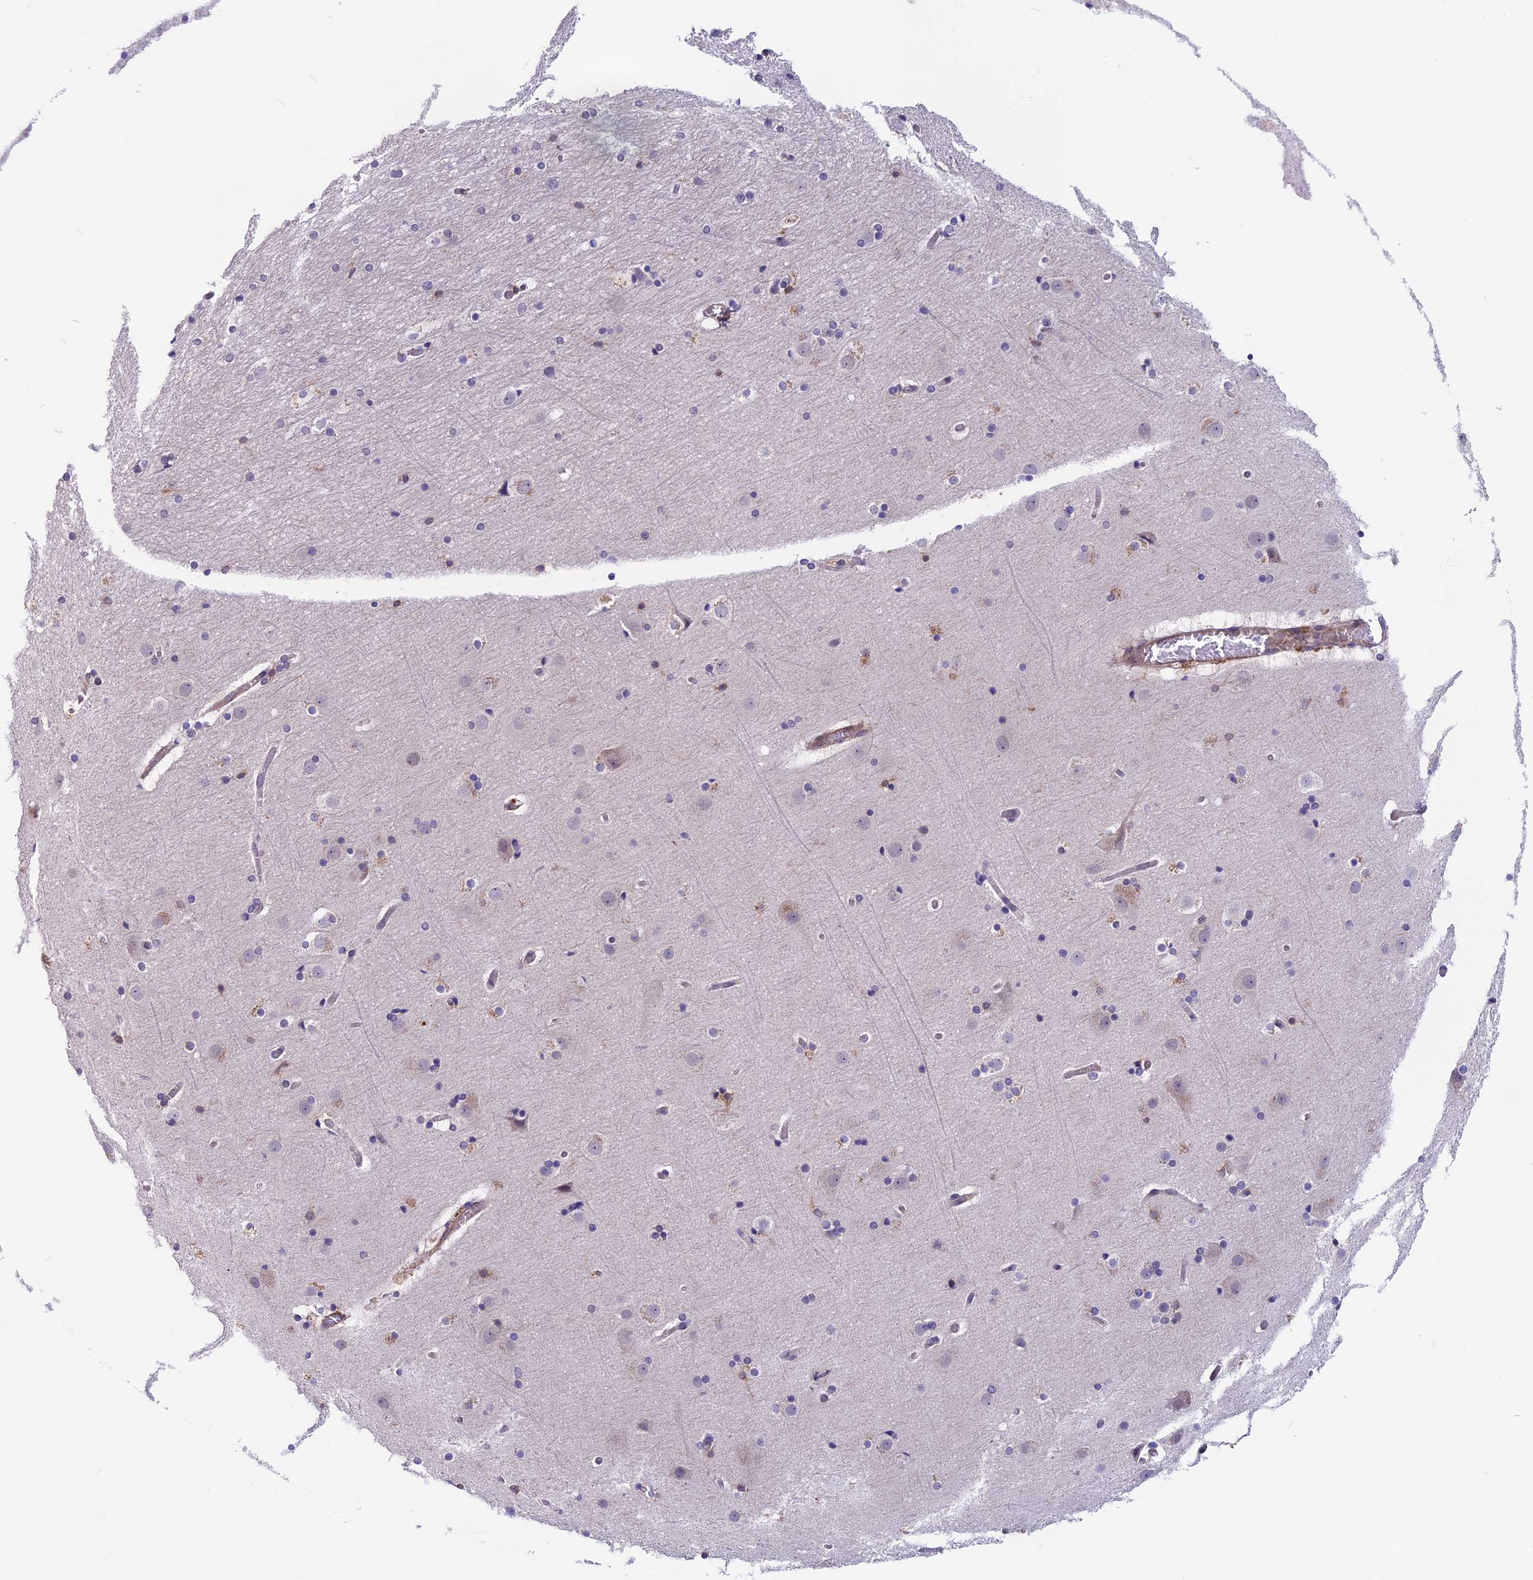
{"staining": {"intensity": "moderate", "quantity": ">75%", "location": "cytoplasmic/membranous"}, "tissue": "cerebral cortex", "cell_type": "Endothelial cells", "image_type": "normal", "snomed": [{"axis": "morphology", "description": "Normal tissue, NOS"}, {"axis": "topography", "description": "Cerebral cortex"}], "caption": "Normal cerebral cortex displays moderate cytoplasmic/membranous staining in approximately >75% of endothelial cells.", "gene": "MAST2", "patient": {"sex": "male", "age": 57}}